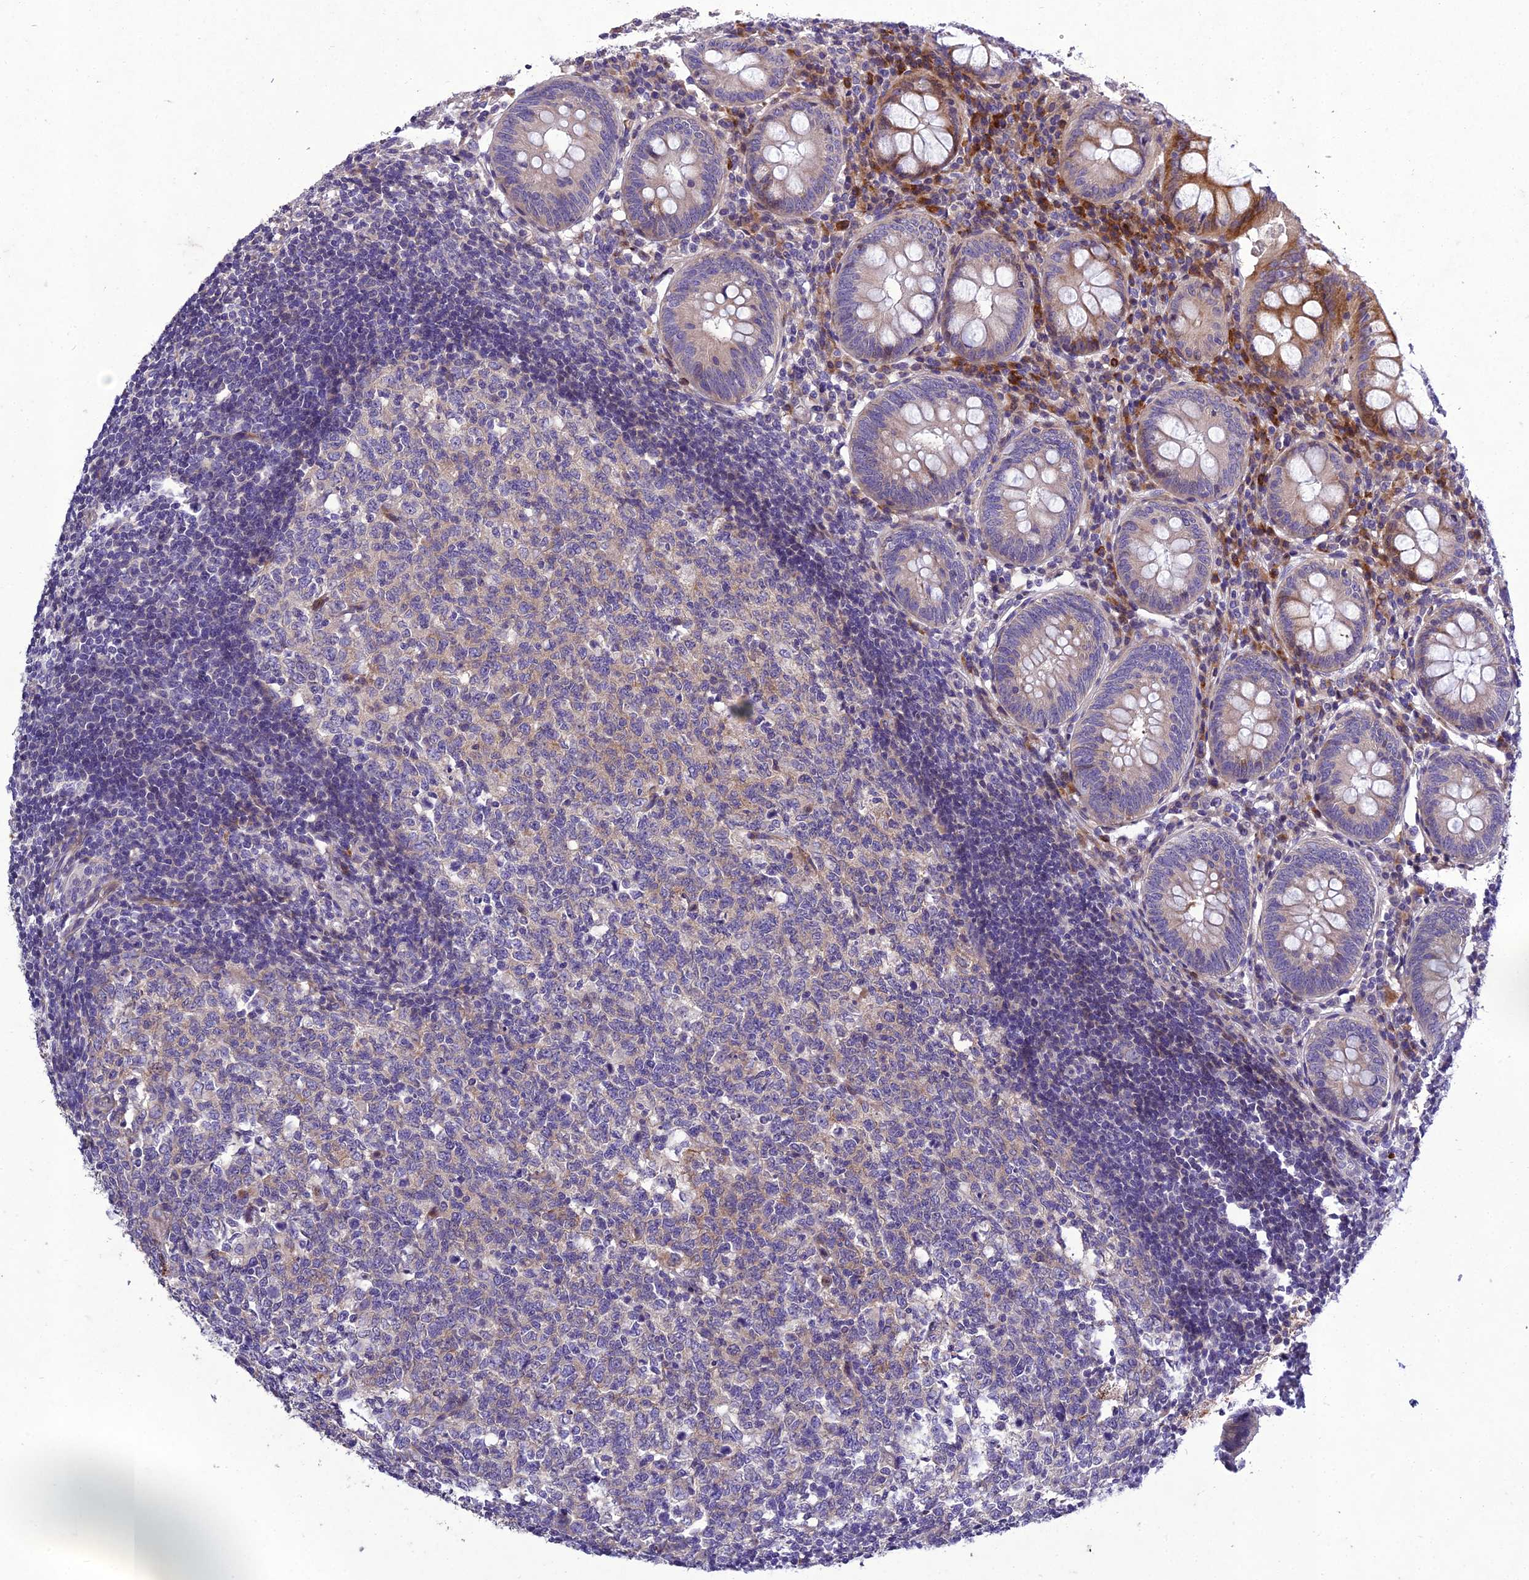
{"staining": {"intensity": "moderate", "quantity": "<25%", "location": "cytoplasmic/membranous"}, "tissue": "appendix", "cell_type": "Glandular cells", "image_type": "normal", "snomed": [{"axis": "morphology", "description": "Normal tissue, NOS"}, {"axis": "topography", "description": "Appendix"}], "caption": "Immunohistochemical staining of unremarkable appendix demonstrates <25% levels of moderate cytoplasmic/membranous protein expression in about <25% of glandular cells.", "gene": "ADIPOR2", "patient": {"sex": "female", "age": 54}}